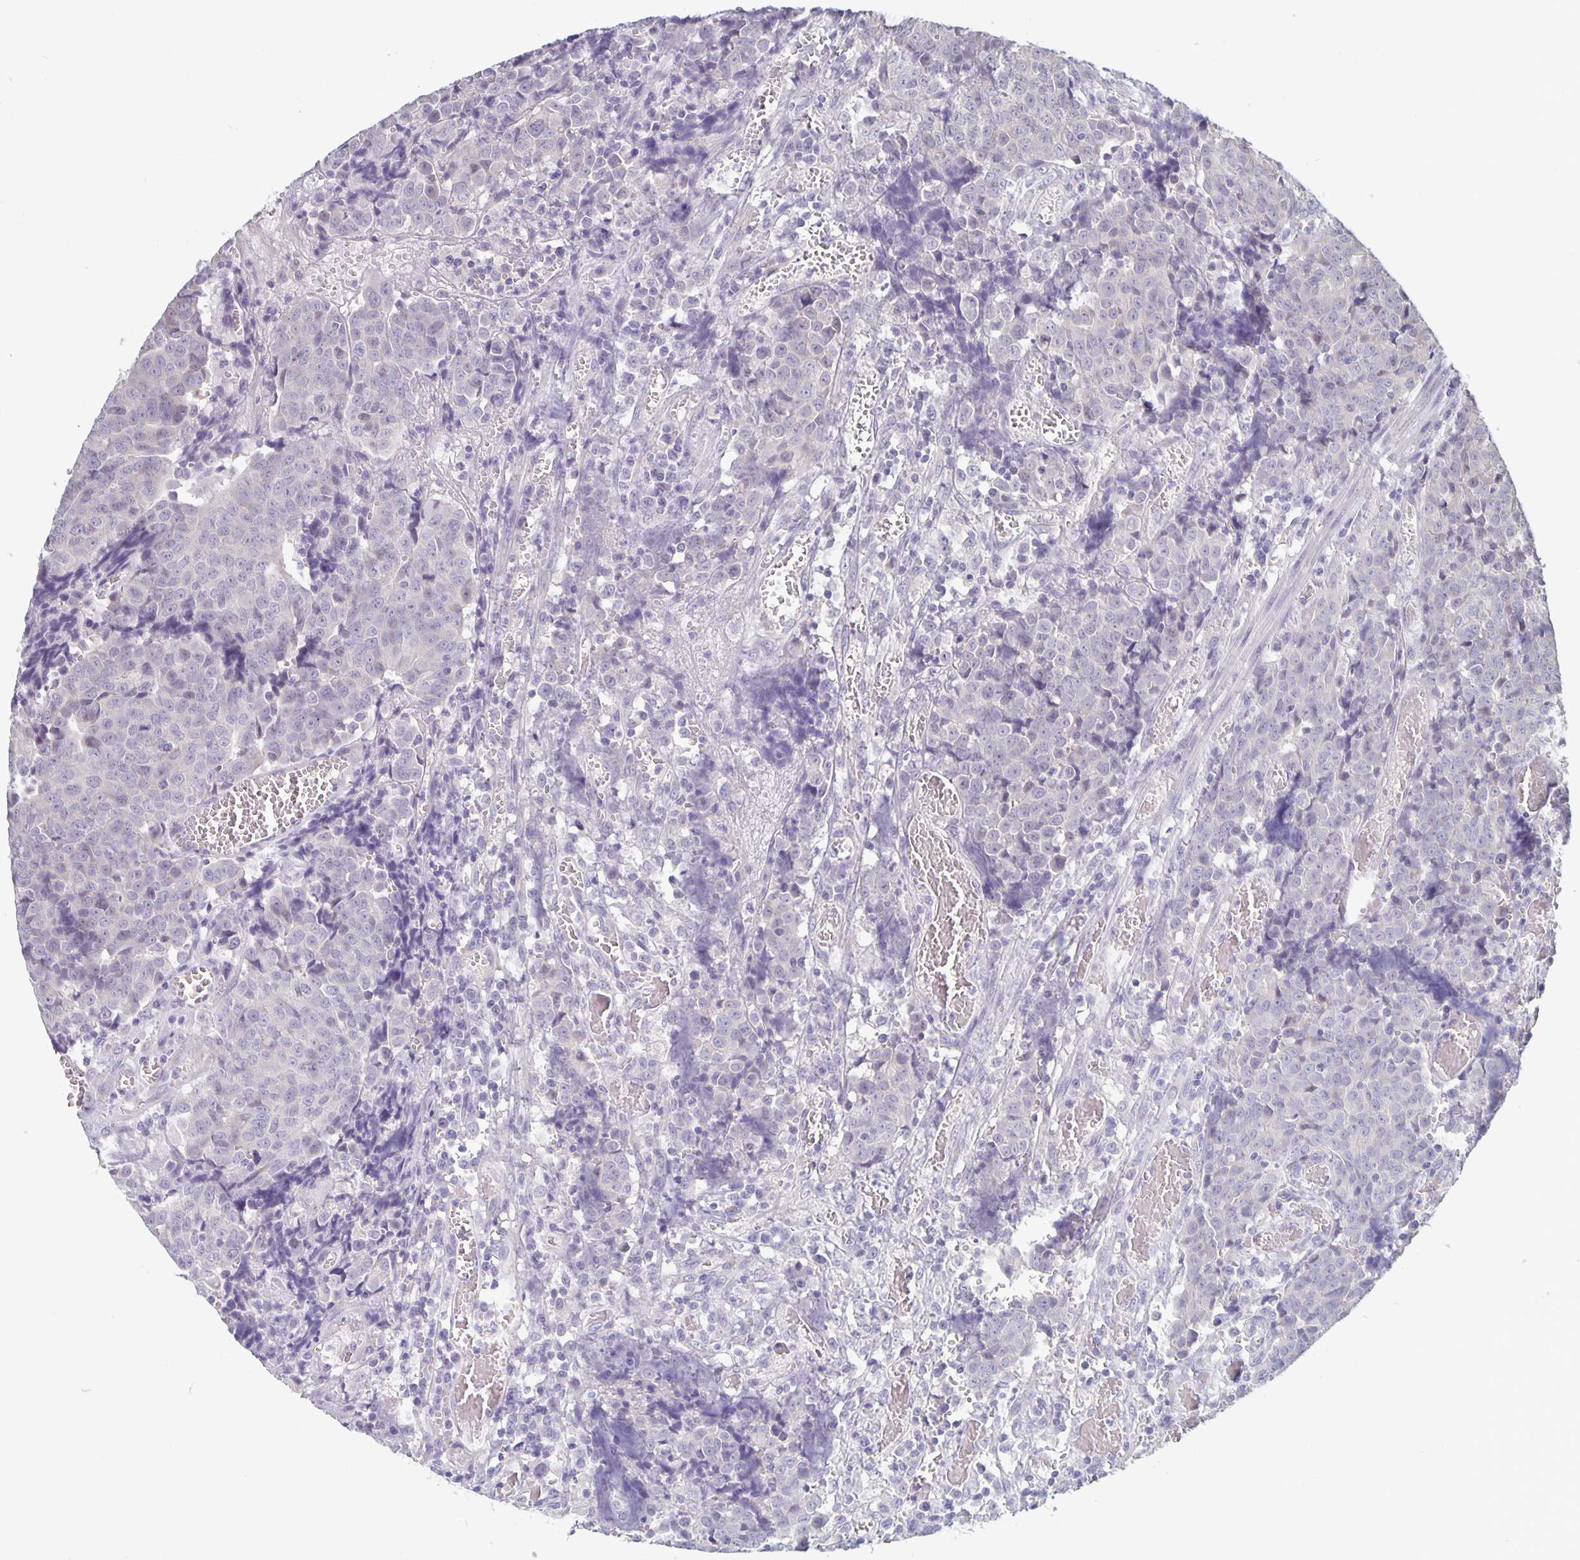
{"staining": {"intensity": "negative", "quantity": "none", "location": "none"}, "tissue": "prostate cancer", "cell_type": "Tumor cells", "image_type": "cancer", "snomed": [{"axis": "morphology", "description": "Adenocarcinoma, High grade"}, {"axis": "topography", "description": "Prostate and seminal vesicle, NOS"}], "caption": "This is an immunohistochemistry histopathology image of prostate cancer (high-grade adenocarcinoma). There is no expression in tumor cells.", "gene": "PLCB3", "patient": {"sex": "male", "age": 60}}